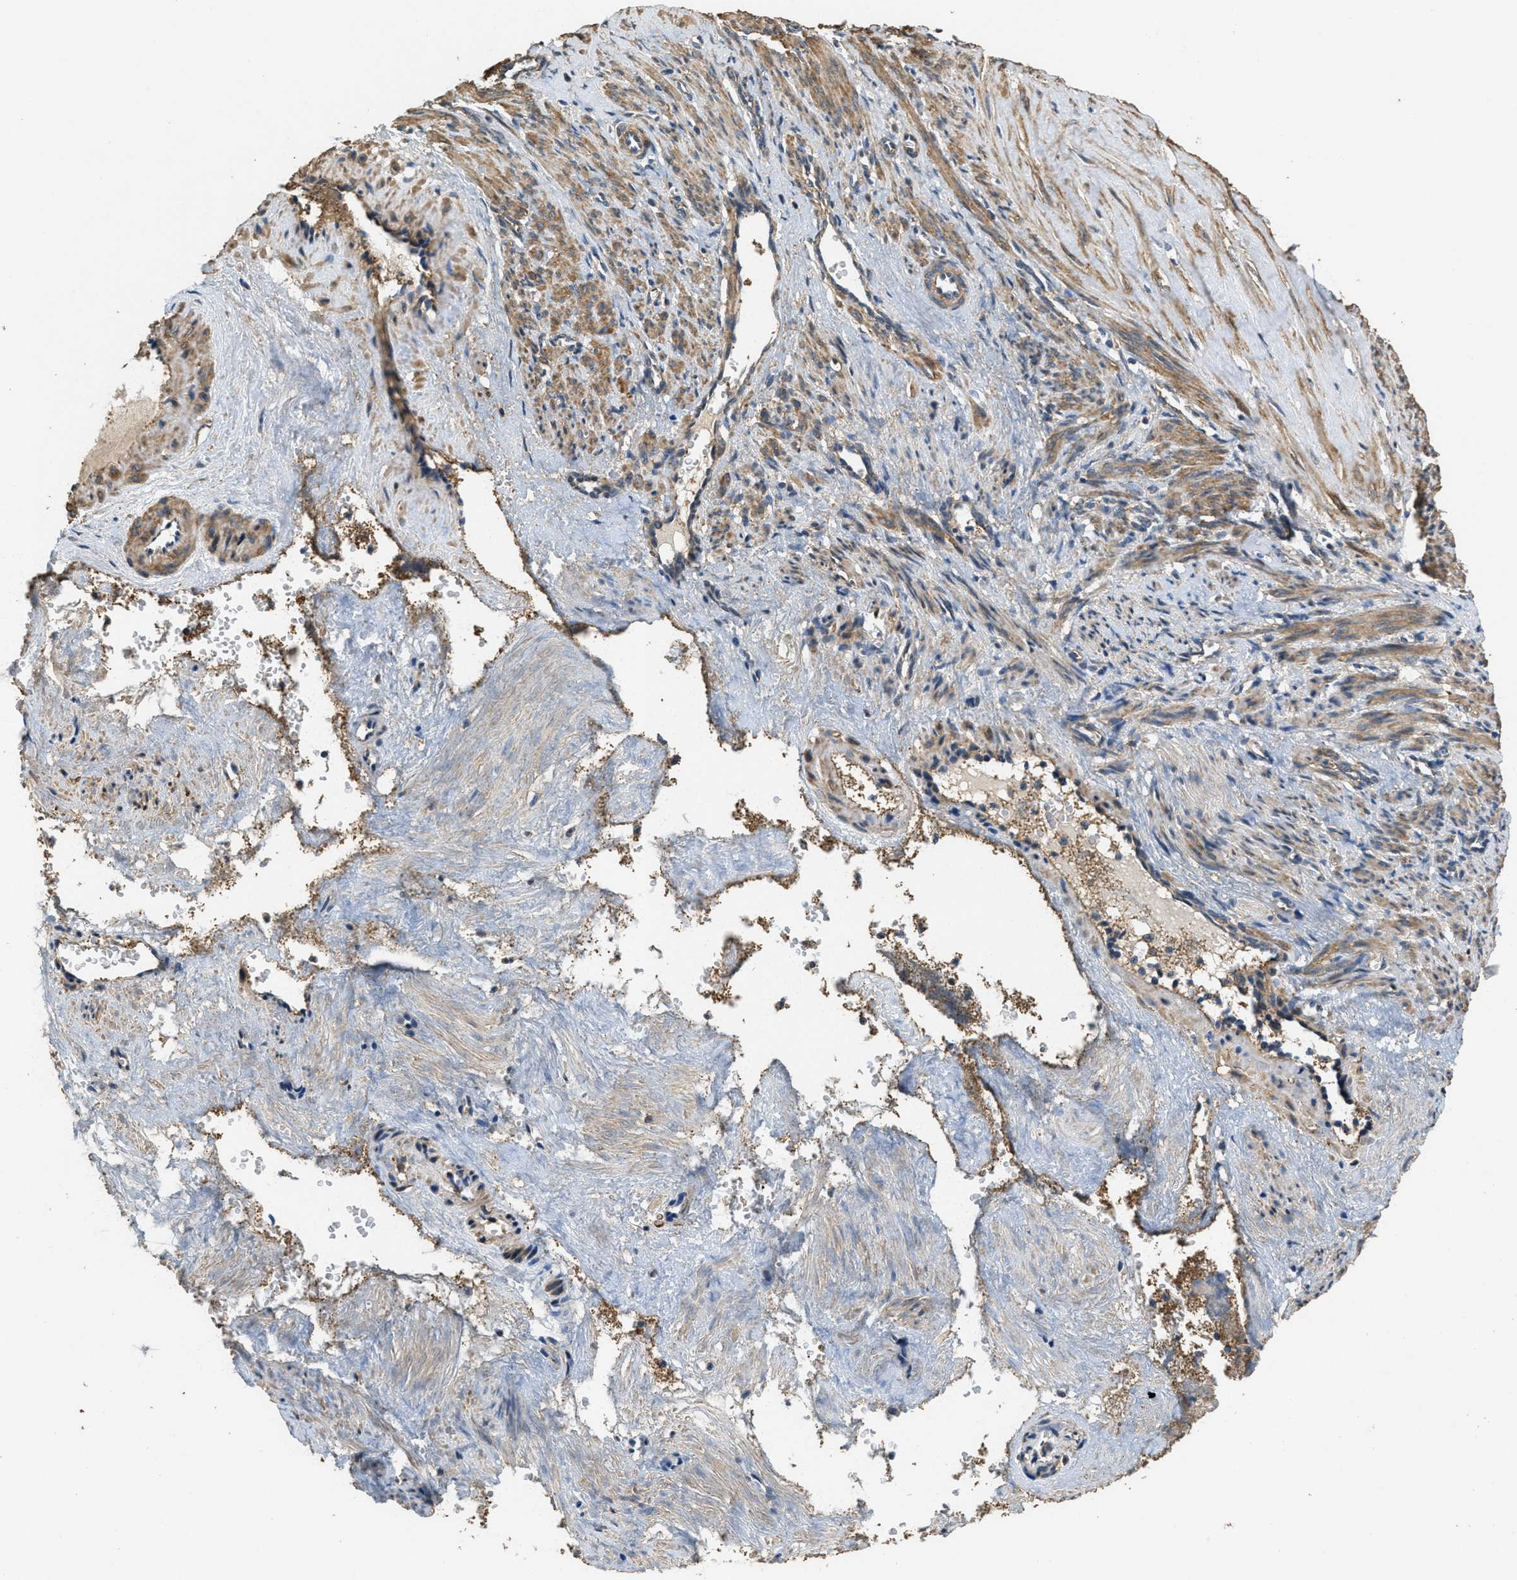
{"staining": {"intensity": "moderate", "quantity": ">75%", "location": "cytoplasmic/membranous"}, "tissue": "smooth muscle", "cell_type": "Smooth muscle cells", "image_type": "normal", "snomed": [{"axis": "morphology", "description": "Normal tissue, NOS"}, {"axis": "topography", "description": "Endometrium"}], "caption": "A brown stain highlights moderate cytoplasmic/membranous positivity of a protein in smooth muscle cells of benign human smooth muscle. The staining was performed using DAB (3,3'-diaminobenzidine) to visualize the protein expression in brown, while the nuclei were stained in blue with hematoxylin (Magnification: 20x).", "gene": "THBS2", "patient": {"sex": "female", "age": 33}}